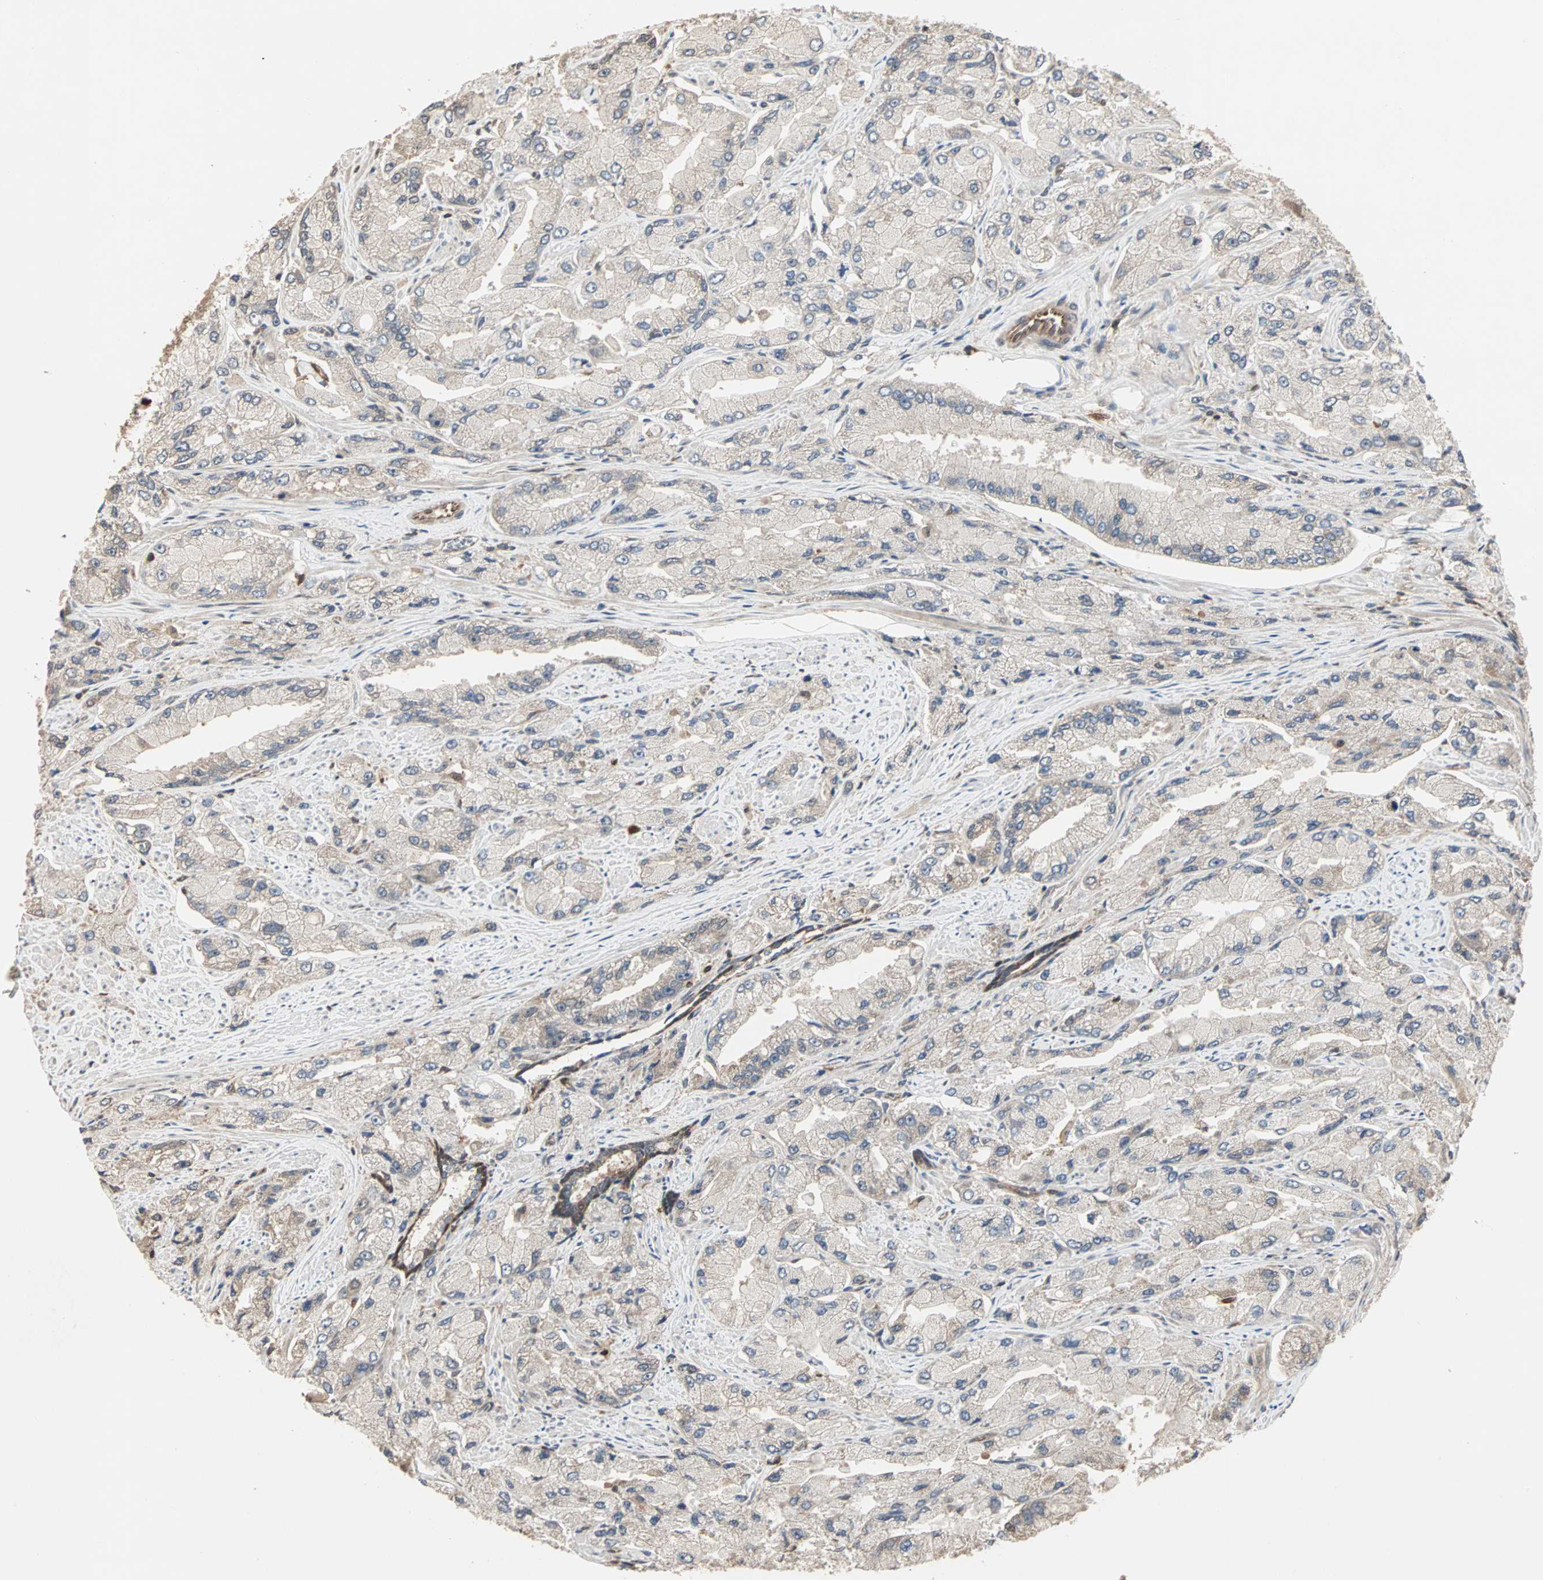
{"staining": {"intensity": "weak", "quantity": "25%-75%", "location": "cytoplasmic/membranous"}, "tissue": "prostate cancer", "cell_type": "Tumor cells", "image_type": "cancer", "snomed": [{"axis": "morphology", "description": "Adenocarcinoma, High grade"}, {"axis": "topography", "description": "Prostate"}], "caption": "A low amount of weak cytoplasmic/membranous positivity is seen in approximately 25%-75% of tumor cells in prostate cancer (high-grade adenocarcinoma) tissue.", "gene": "DRG2", "patient": {"sex": "male", "age": 58}}